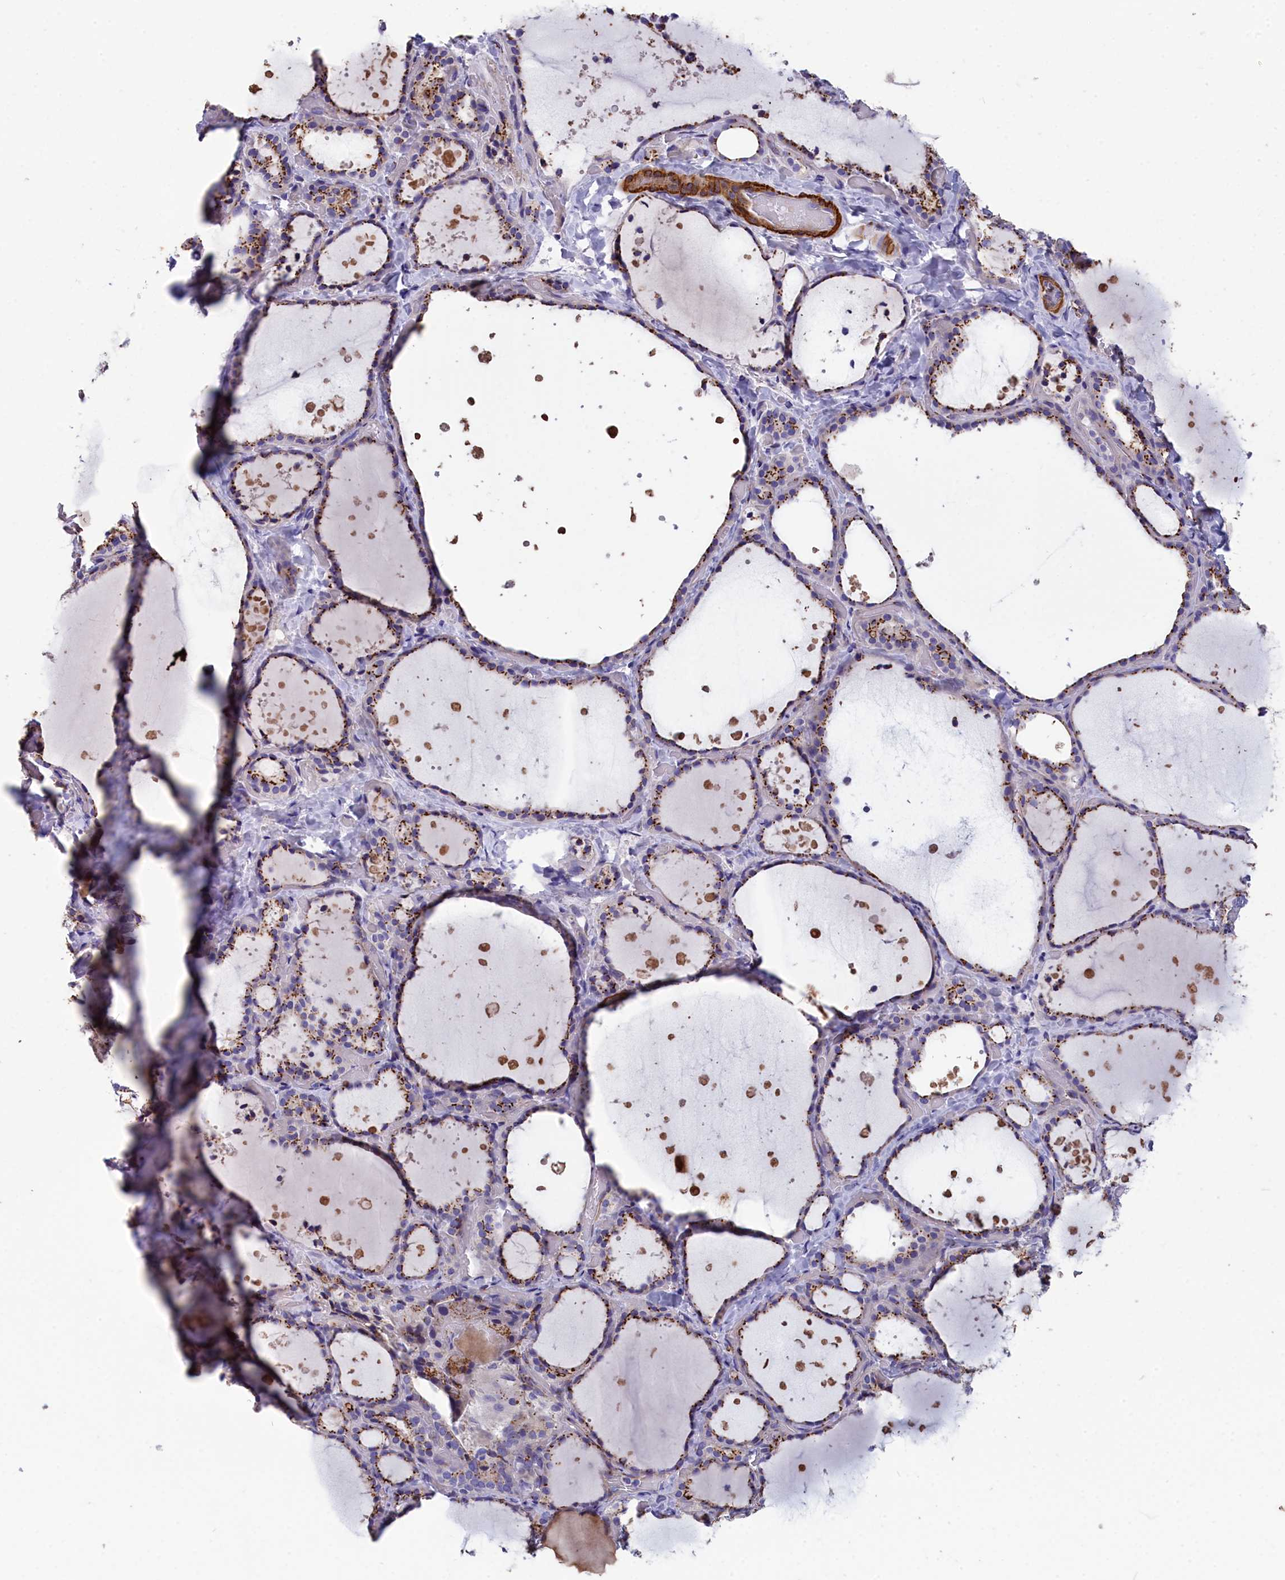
{"staining": {"intensity": "moderate", "quantity": "25%-75%", "location": "cytoplasmic/membranous"}, "tissue": "thyroid gland", "cell_type": "Glandular cells", "image_type": "normal", "snomed": [{"axis": "morphology", "description": "Normal tissue, NOS"}, {"axis": "topography", "description": "Thyroid gland"}], "caption": "A photomicrograph showing moderate cytoplasmic/membranous staining in approximately 25%-75% of glandular cells in unremarkable thyroid gland, as visualized by brown immunohistochemical staining.", "gene": "TUBGCP4", "patient": {"sex": "female", "age": 44}}